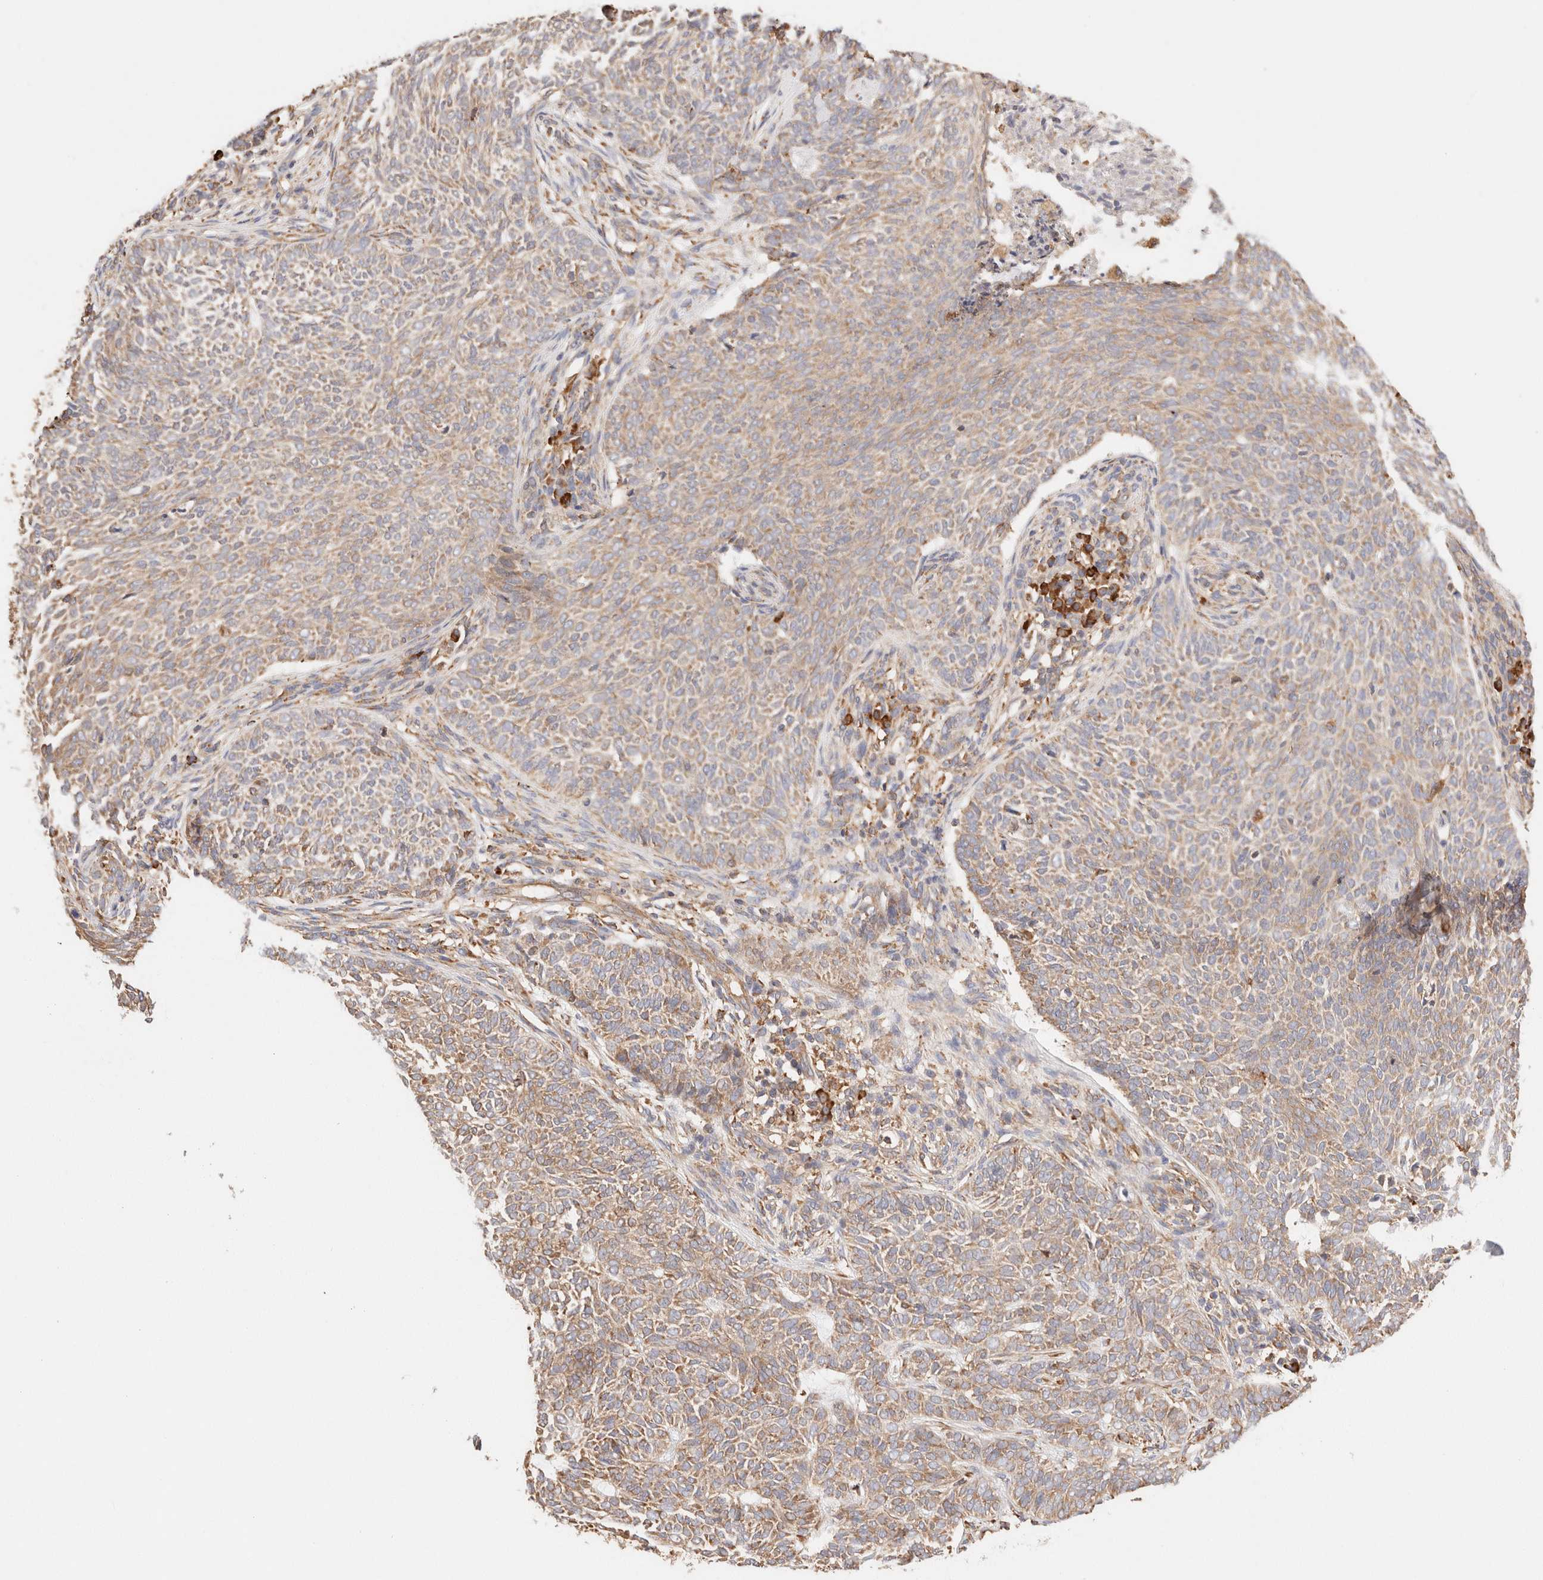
{"staining": {"intensity": "weak", "quantity": ">75%", "location": "cytoplasmic/membranous"}, "tissue": "skin cancer", "cell_type": "Tumor cells", "image_type": "cancer", "snomed": [{"axis": "morphology", "description": "Basal cell carcinoma"}, {"axis": "topography", "description": "Skin"}], "caption": "Protein staining shows weak cytoplasmic/membranous staining in approximately >75% of tumor cells in skin basal cell carcinoma. (brown staining indicates protein expression, while blue staining denotes nuclei).", "gene": "FER", "patient": {"sex": "male", "age": 87}}